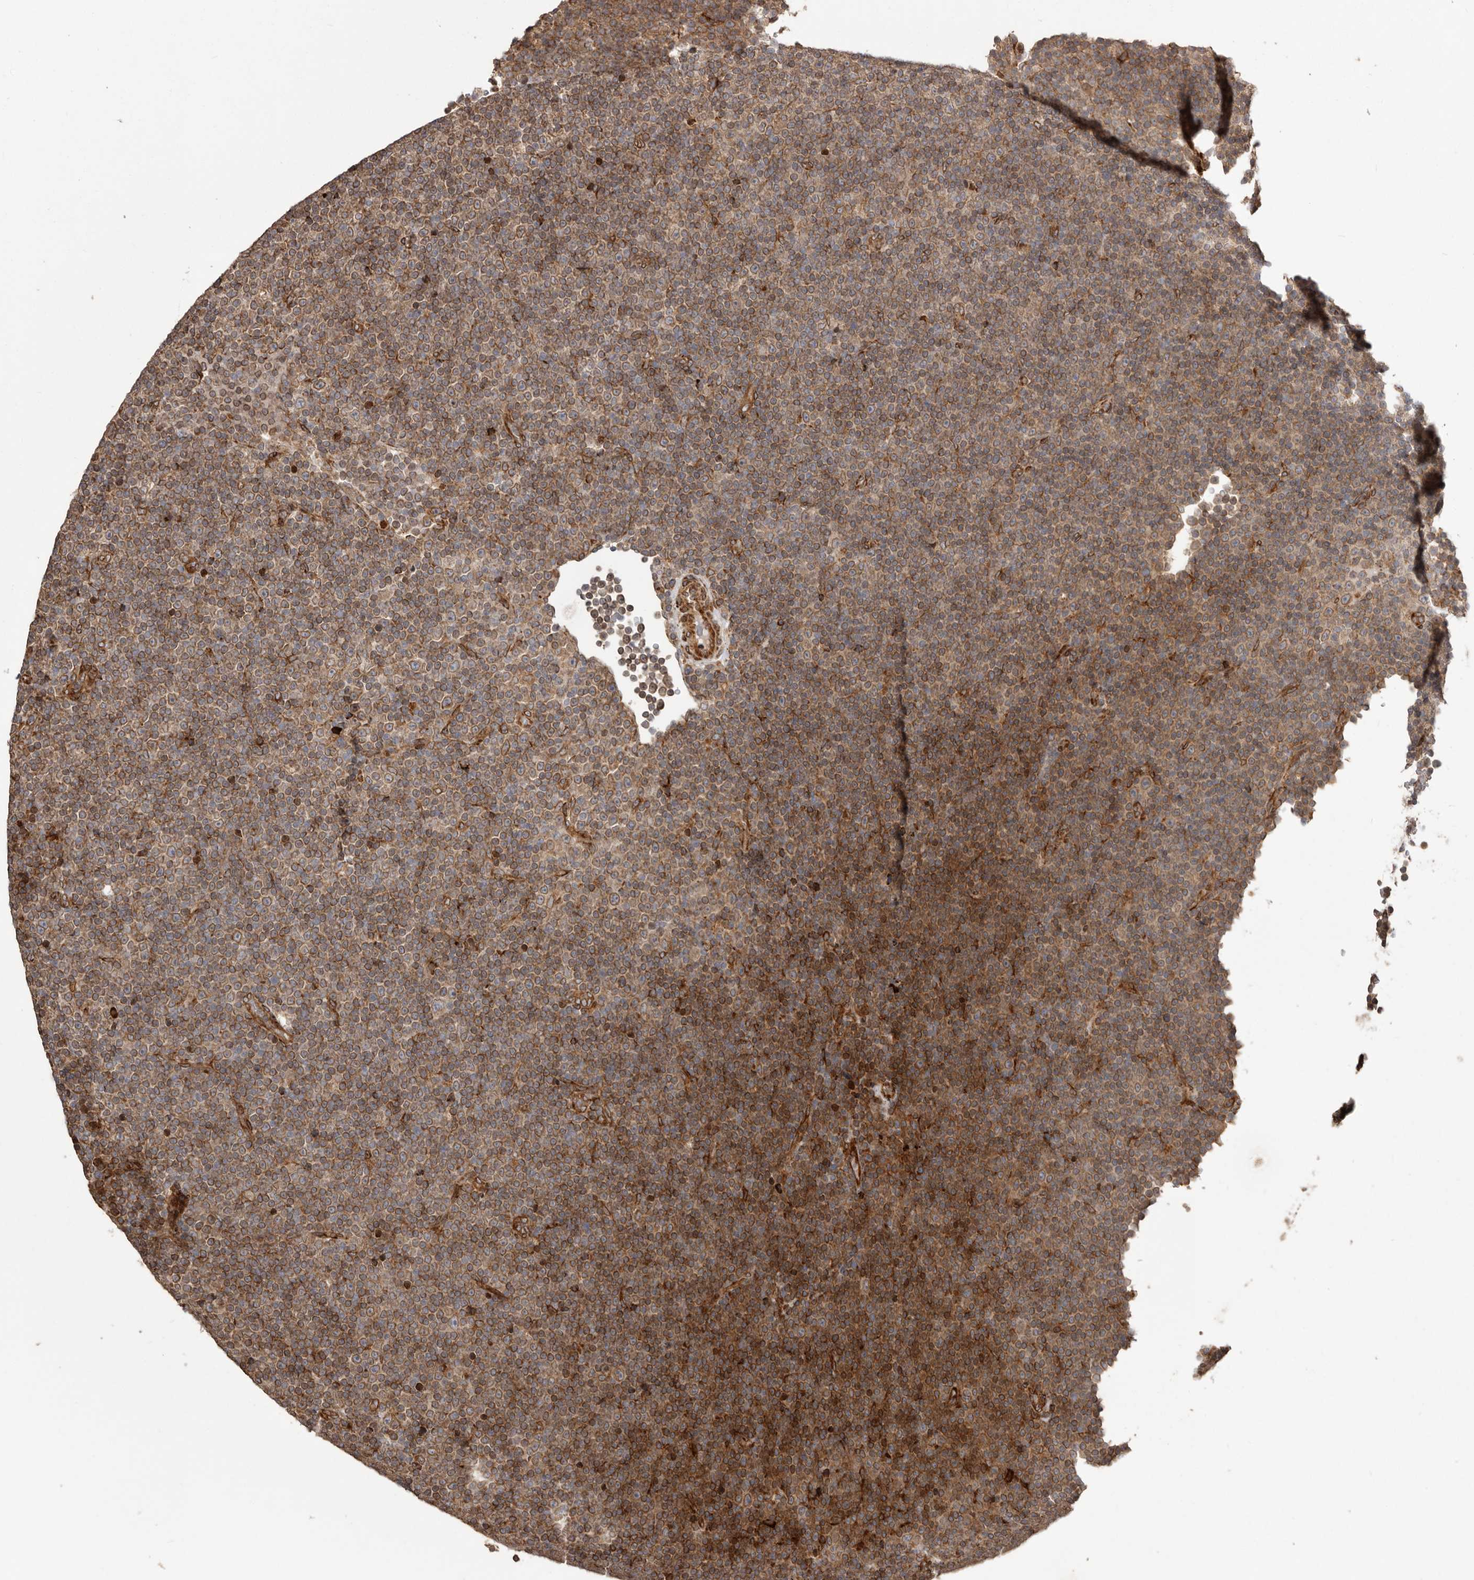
{"staining": {"intensity": "moderate", "quantity": ">75%", "location": "cytoplasmic/membranous"}, "tissue": "lymphoma", "cell_type": "Tumor cells", "image_type": "cancer", "snomed": [{"axis": "morphology", "description": "Malignant lymphoma, non-Hodgkin's type, Low grade"}, {"axis": "topography", "description": "Lymph node"}], "caption": "Immunohistochemistry photomicrograph of neoplastic tissue: human lymphoma stained using IHC reveals medium levels of moderate protein expression localized specifically in the cytoplasmic/membranous of tumor cells, appearing as a cytoplasmic/membranous brown color.", "gene": "NUP43", "patient": {"sex": "female", "age": 67}}